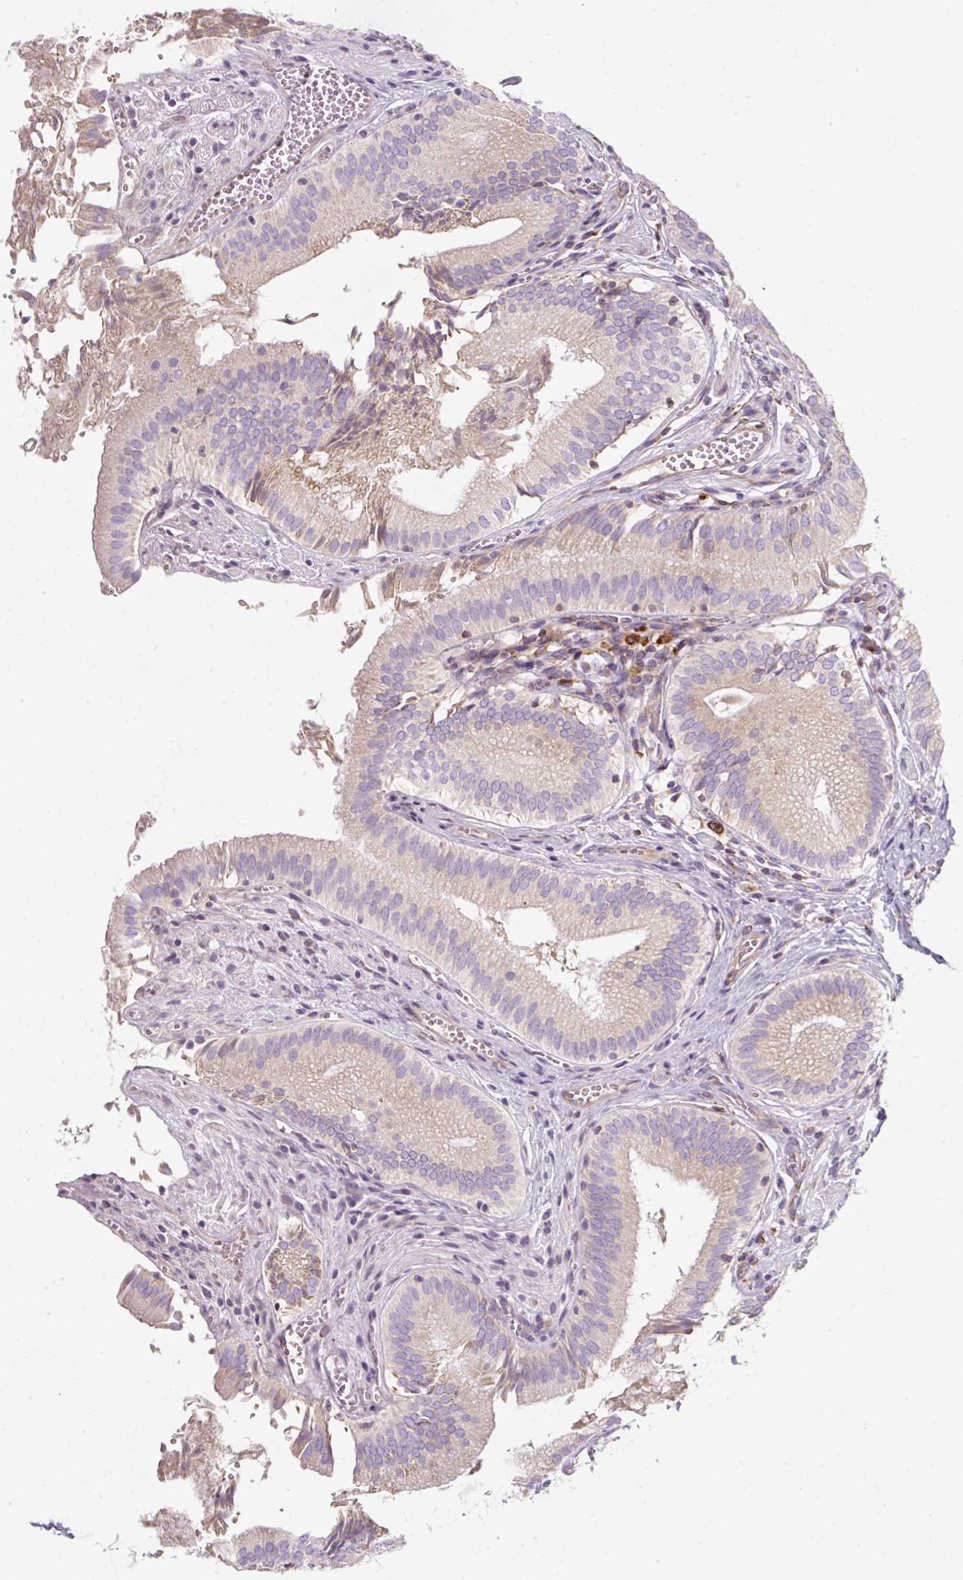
{"staining": {"intensity": "moderate", "quantity": "25%-75%", "location": "cytoplasmic/membranous"}, "tissue": "gallbladder", "cell_type": "Glandular cells", "image_type": "normal", "snomed": [{"axis": "morphology", "description": "Normal tissue, NOS"}, {"axis": "topography", "description": "Gallbladder"}, {"axis": "topography", "description": "Peripheral nerve tissue"}], "caption": "This is an image of IHC staining of unremarkable gallbladder, which shows moderate positivity in the cytoplasmic/membranous of glandular cells.", "gene": "ERAP2", "patient": {"sex": "male", "age": 17}}